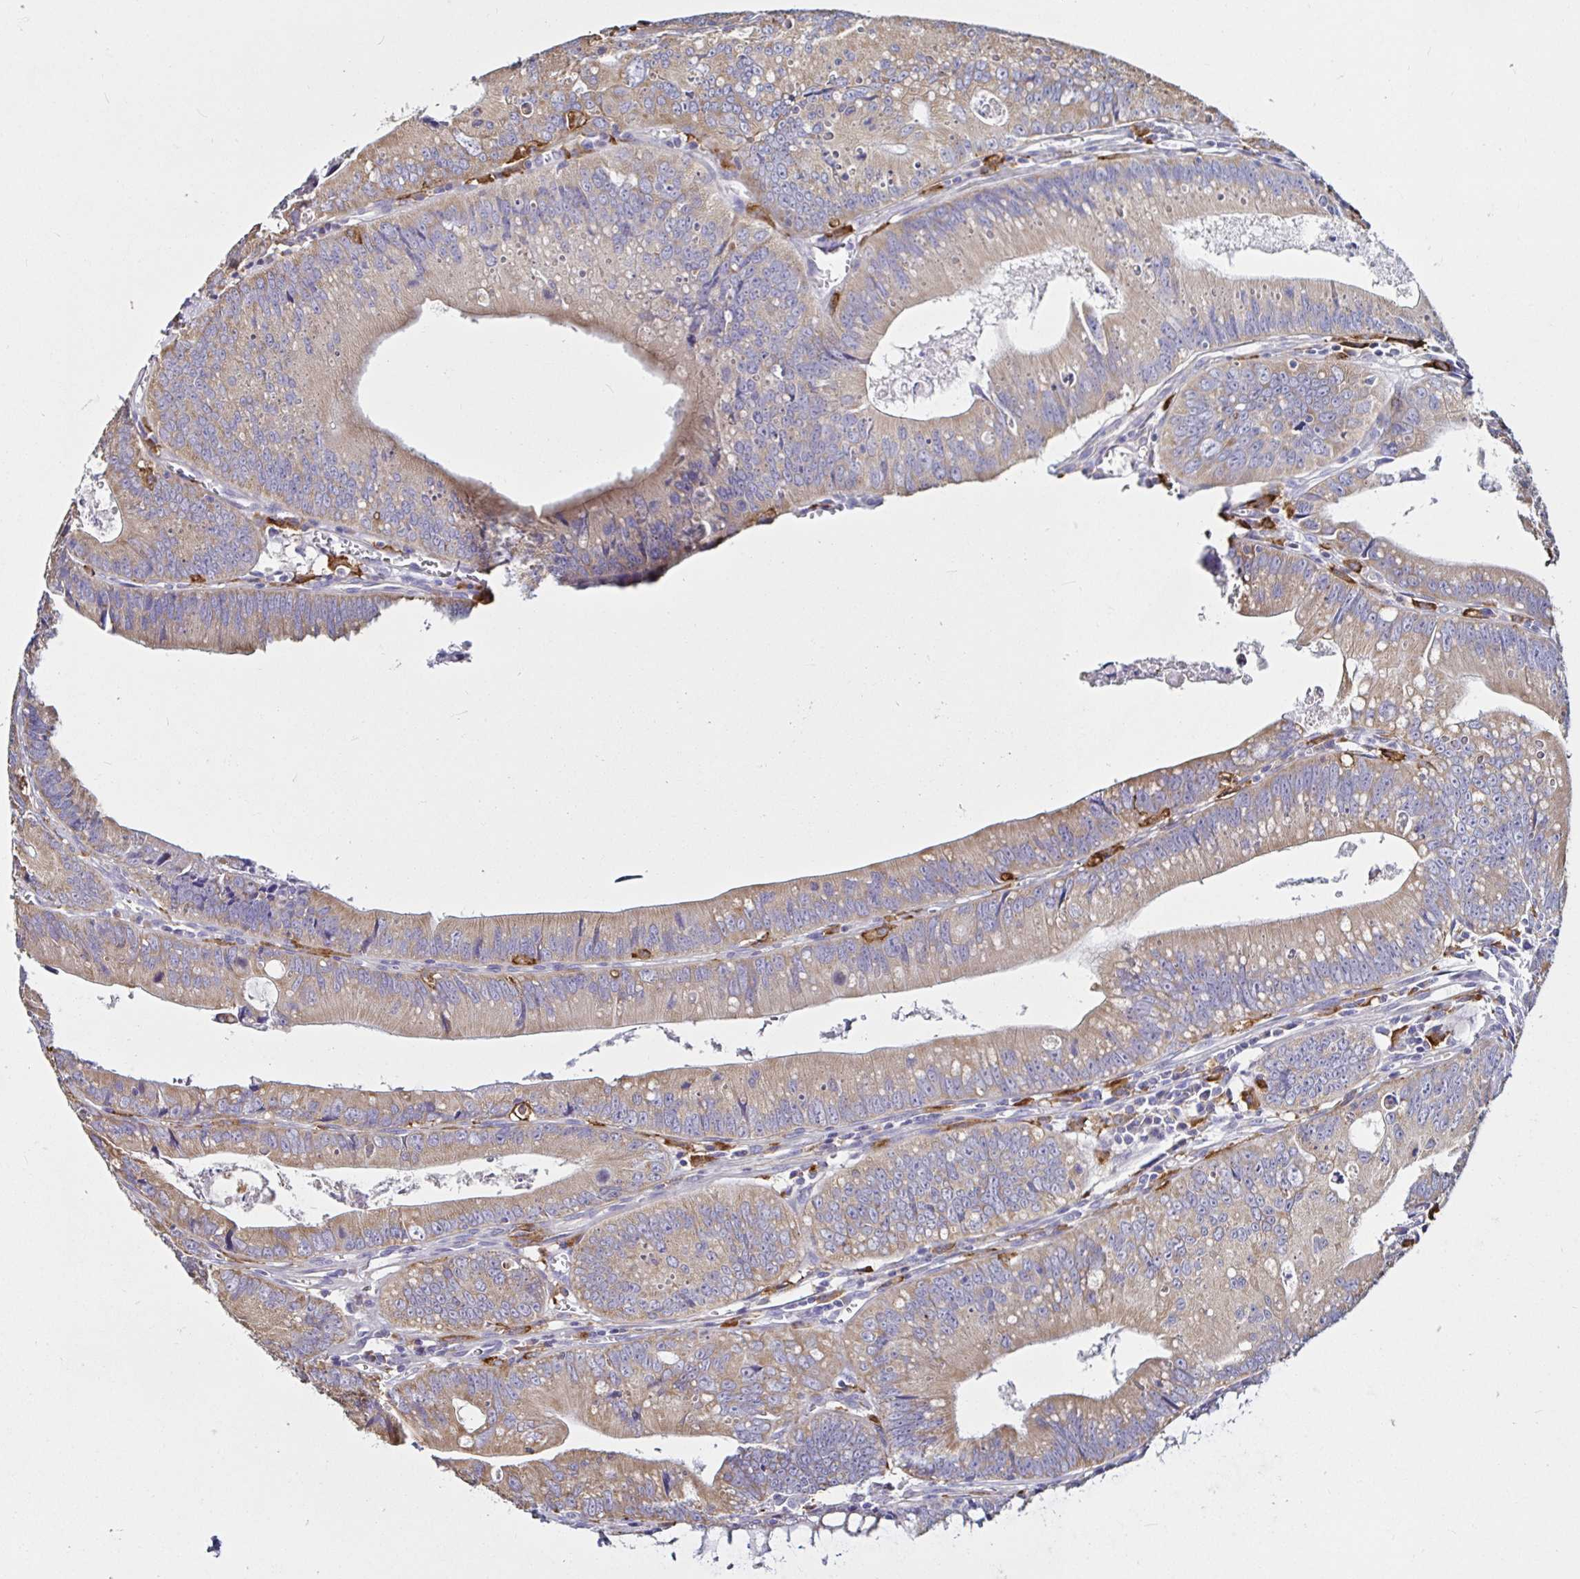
{"staining": {"intensity": "weak", "quantity": ">75%", "location": "cytoplasmic/membranous"}, "tissue": "colorectal cancer", "cell_type": "Tumor cells", "image_type": "cancer", "snomed": [{"axis": "morphology", "description": "Adenocarcinoma, NOS"}, {"axis": "topography", "description": "Rectum"}], "caption": "Brown immunohistochemical staining in colorectal cancer (adenocarcinoma) exhibits weak cytoplasmic/membranous positivity in about >75% of tumor cells. The protein of interest is stained brown, and the nuclei are stained in blue (DAB IHC with brightfield microscopy, high magnification).", "gene": "MSR1", "patient": {"sex": "female", "age": 81}}